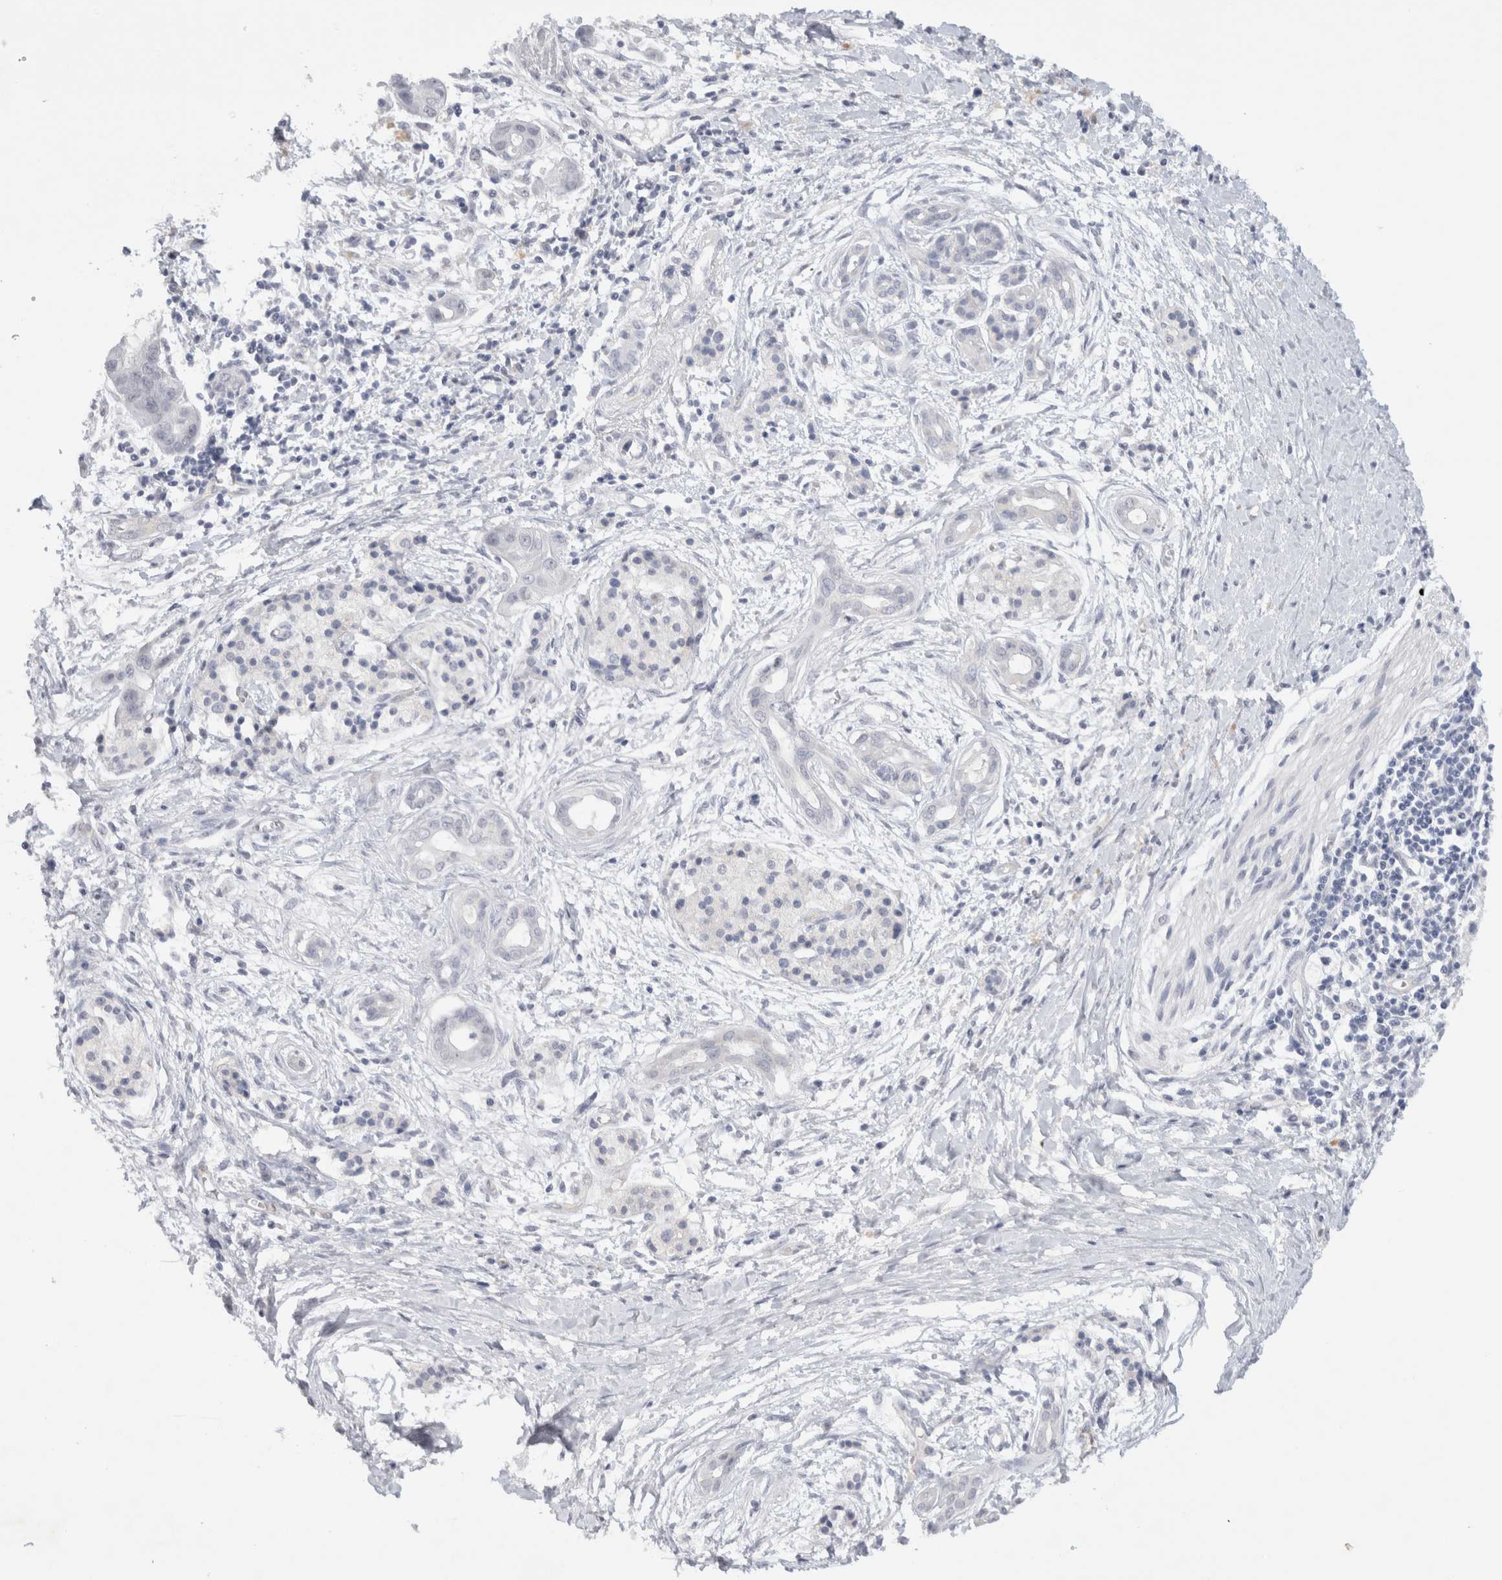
{"staining": {"intensity": "negative", "quantity": "none", "location": "none"}, "tissue": "pancreatic cancer", "cell_type": "Tumor cells", "image_type": "cancer", "snomed": [{"axis": "morphology", "description": "Adenocarcinoma, NOS"}, {"axis": "topography", "description": "Pancreas"}], "caption": "This is an immunohistochemistry micrograph of human pancreatic cancer (adenocarcinoma). There is no expression in tumor cells.", "gene": "TONSL", "patient": {"sex": "male", "age": 59}}